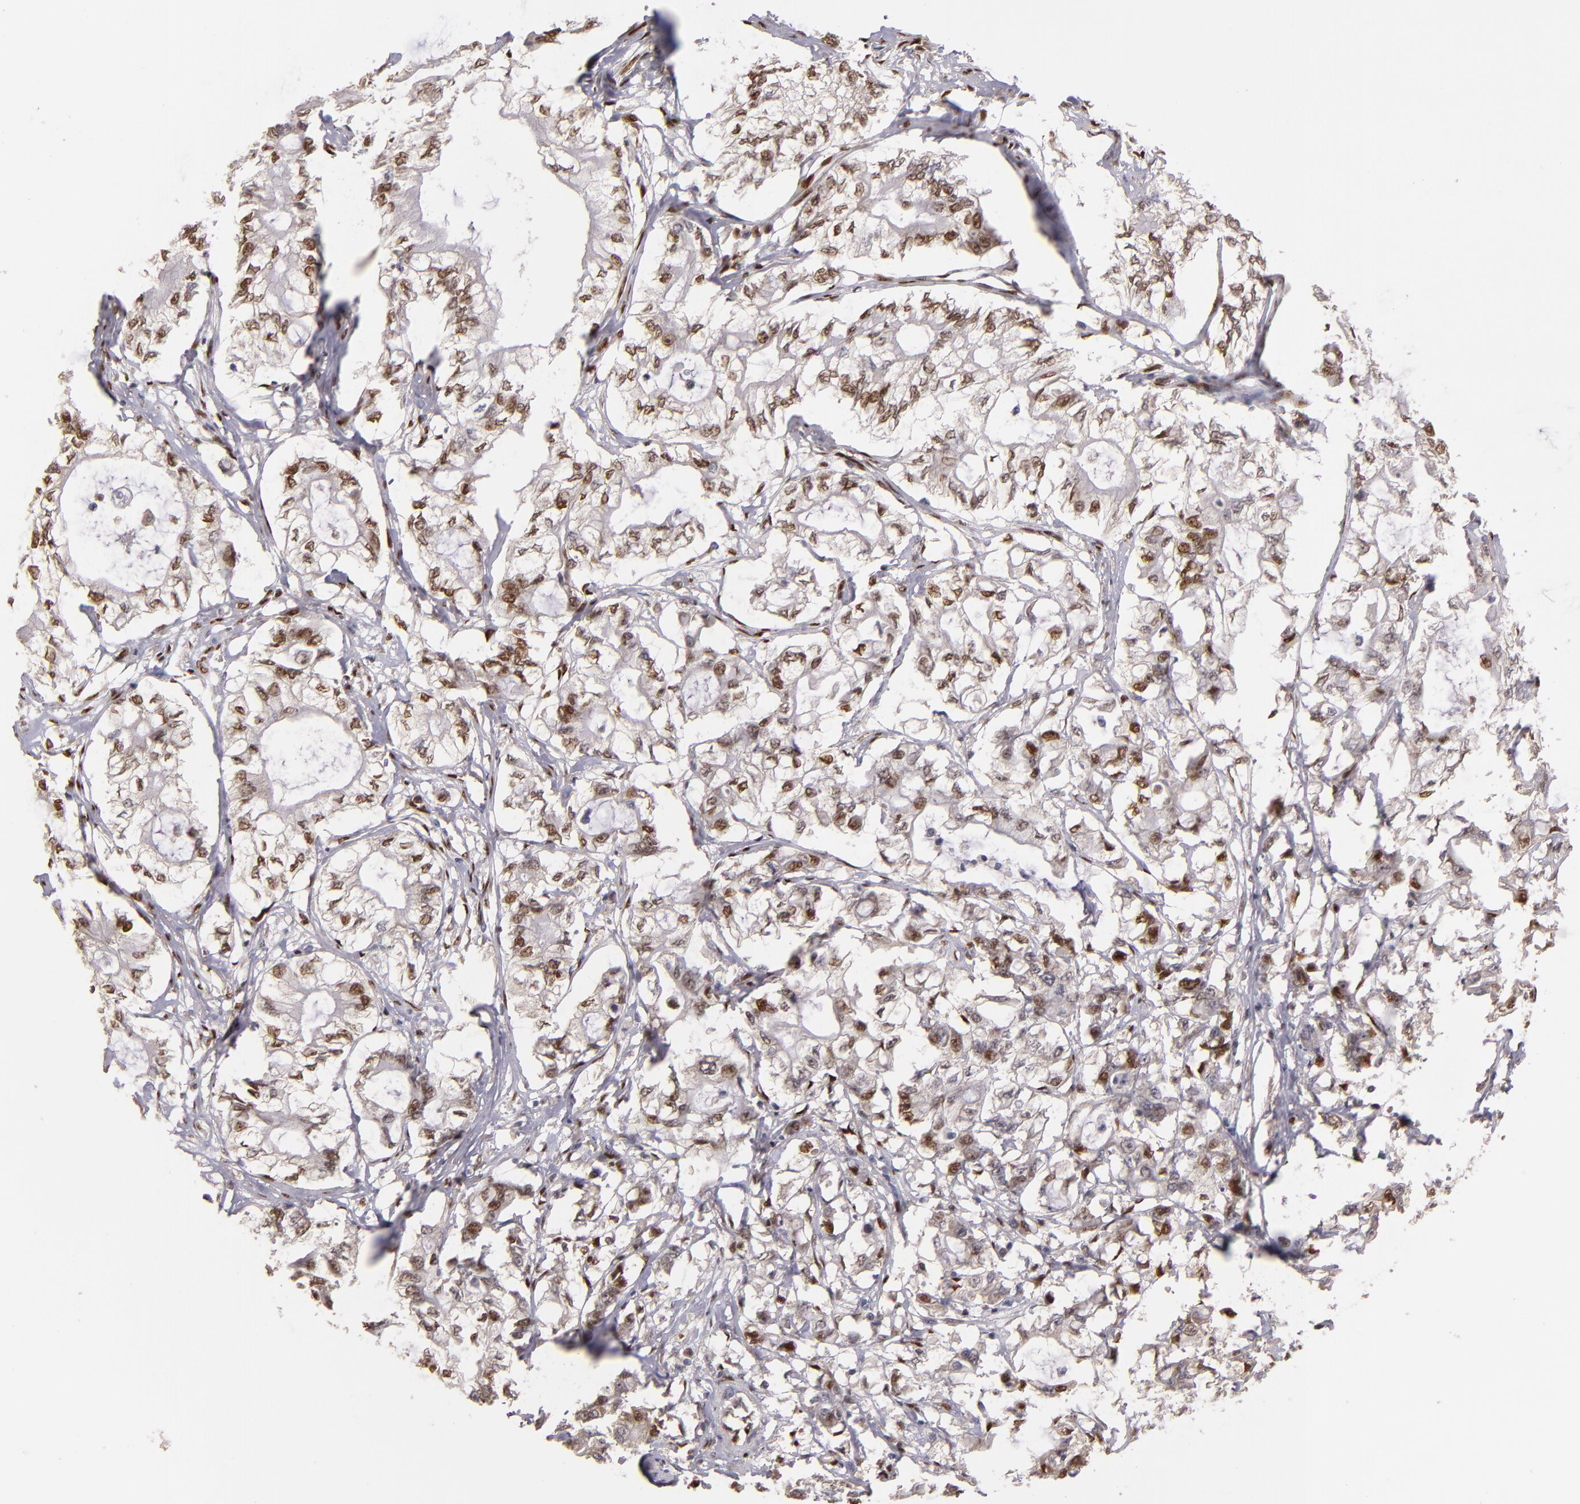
{"staining": {"intensity": "moderate", "quantity": ">75%", "location": "cytoplasmic/membranous,nuclear"}, "tissue": "pancreatic cancer", "cell_type": "Tumor cells", "image_type": "cancer", "snomed": [{"axis": "morphology", "description": "Adenocarcinoma, NOS"}, {"axis": "topography", "description": "Pancreas"}], "caption": "Pancreatic cancer (adenocarcinoma) stained with a brown dye exhibits moderate cytoplasmic/membranous and nuclear positive expression in approximately >75% of tumor cells.", "gene": "UPF3B", "patient": {"sex": "male", "age": 79}}